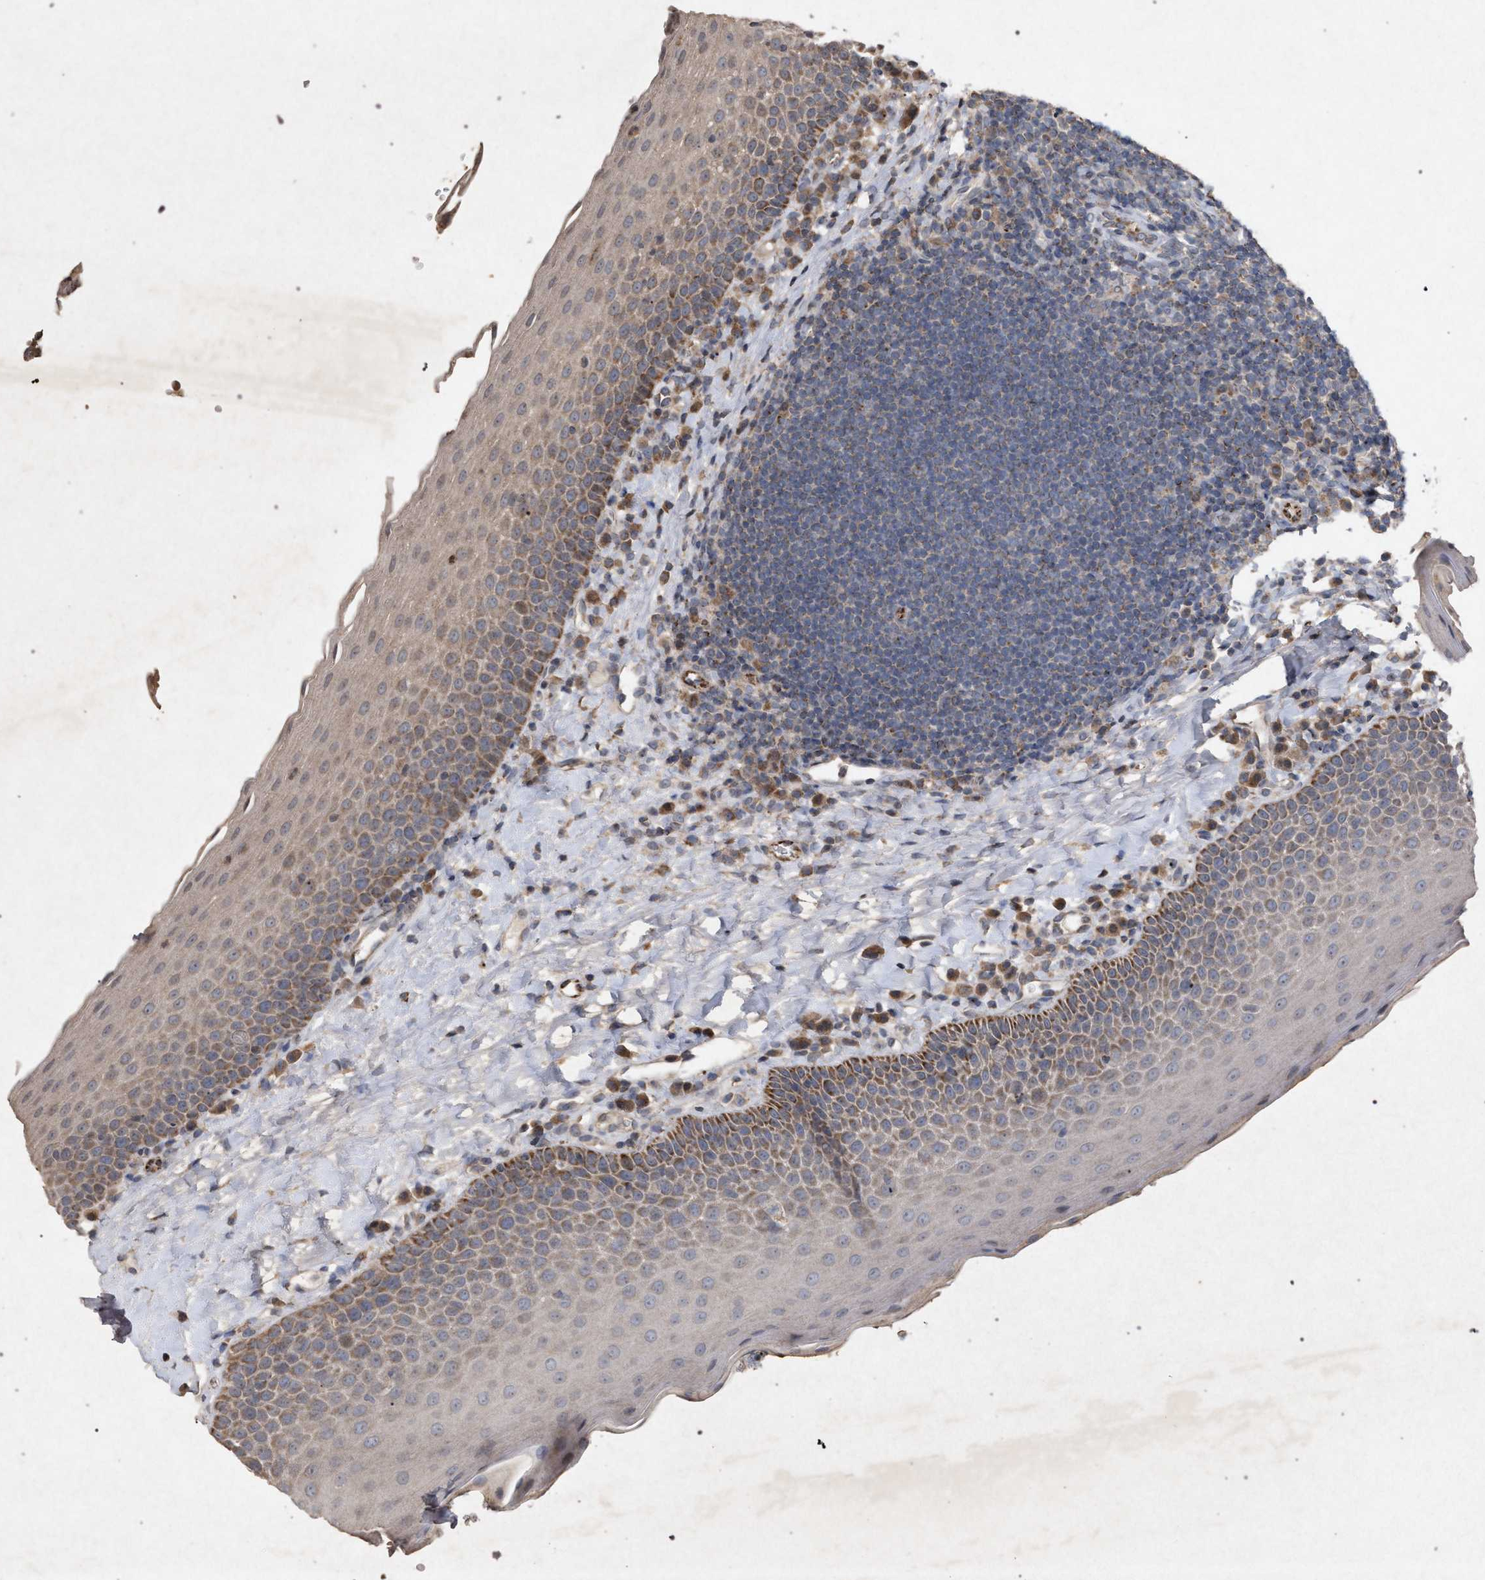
{"staining": {"intensity": "moderate", "quantity": "25%-75%", "location": "cytoplasmic/membranous"}, "tissue": "tonsil", "cell_type": "Germinal center cells", "image_type": "normal", "snomed": [{"axis": "morphology", "description": "Normal tissue, NOS"}, {"axis": "topography", "description": "Tonsil"}], "caption": "A histopathology image showing moderate cytoplasmic/membranous expression in about 25%-75% of germinal center cells in normal tonsil, as visualized by brown immunohistochemical staining.", "gene": "PKD2L1", "patient": {"sex": "male", "age": 17}}